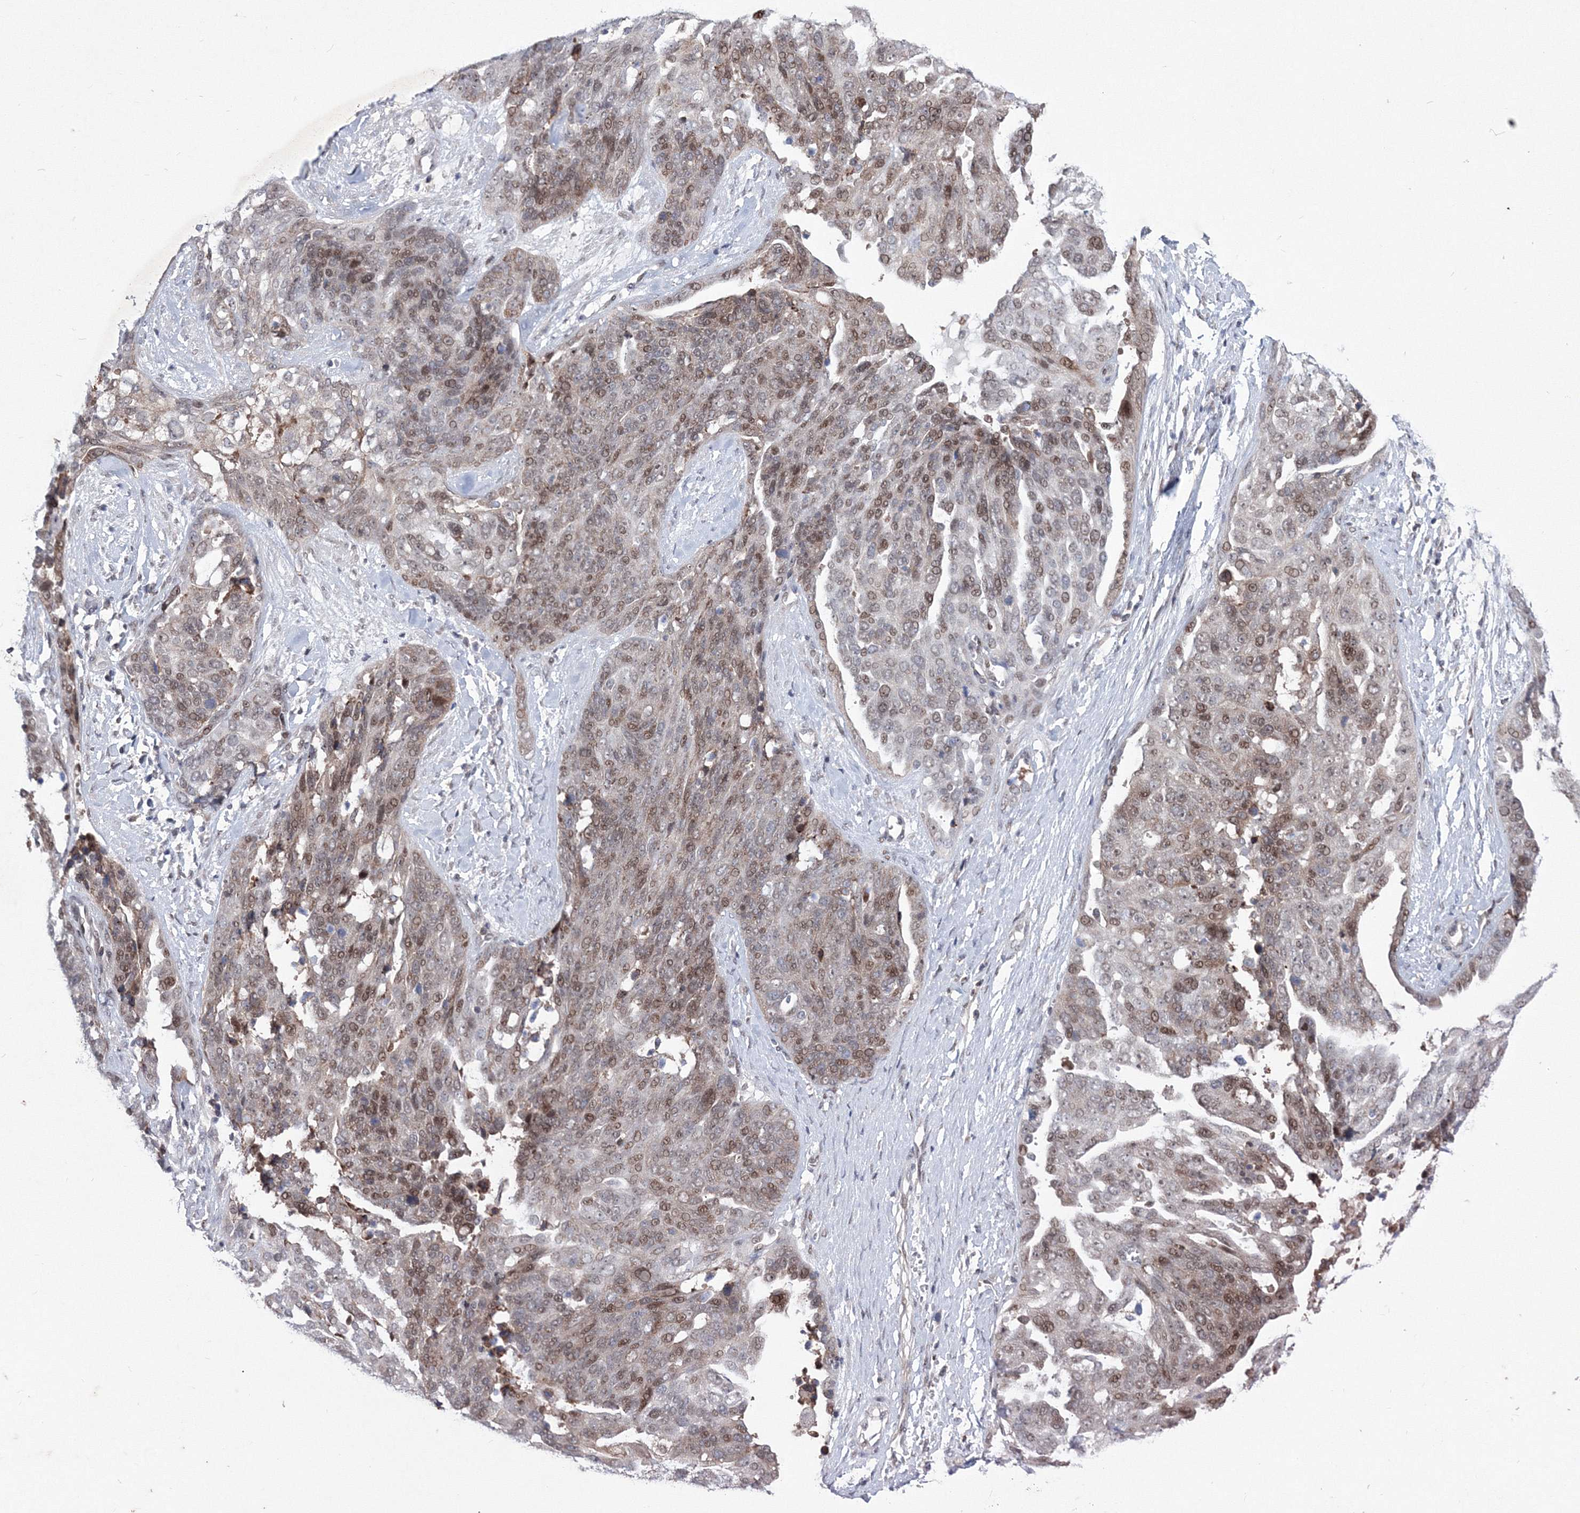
{"staining": {"intensity": "moderate", "quantity": ">75%", "location": "nuclear"}, "tissue": "ovarian cancer", "cell_type": "Tumor cells", "image_type": "cancer", "snomed": [{"axis": "morphology", "description": "Cystadenocarcinoma, serous, NOS"}, {"axis": "topography", "description": "Ovary"}], "caption": "Serous cystadenocarcinoma (ovarian) was stained to show a protein in brown. There is medium levels of moderate nuclear staining in approximately >75% of tumor cells.", "gene": "RNPEPL1", "patient": {"sex": "female", "age": 44}}